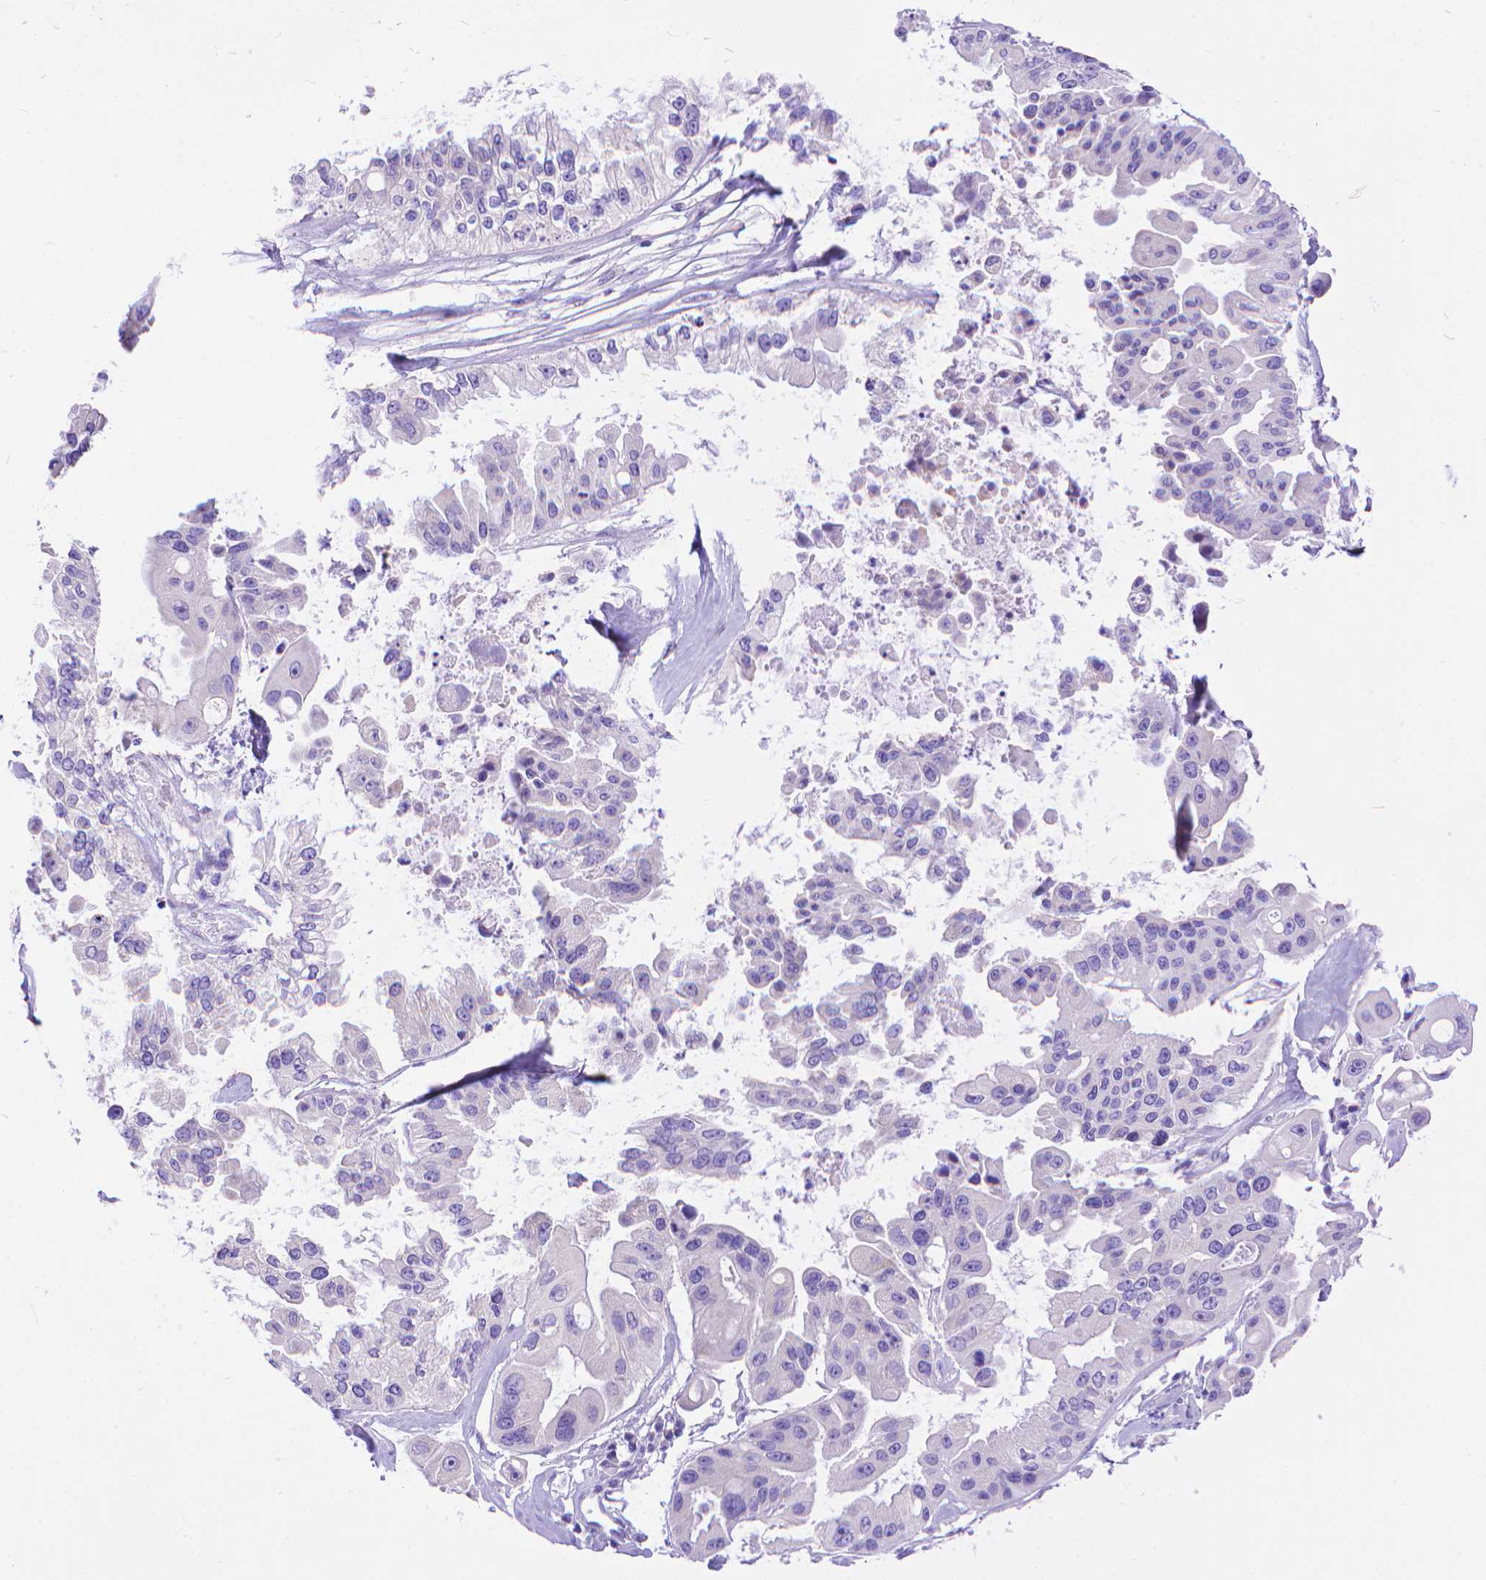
{"staining": {"intensity": "negative", "quantity": "none", "location": "none"}, "tissue": "ovarian cancer", "cell_type": "Tumor cells", "image_type": "cancer", "snomed": [{"axis": "morphology", "description": "Cystadenocarcinoma, serous, NOS"}, {"axis": "topography", "description": "Ovary"}], "caption": "Immunohistochemistry (IHC) of ovarian cancer (serous cystadenocarcinoma) demonstrates no staining in tumor cells.", "gene": "DHRS2", "patient": {"sex": "female", "age": 56}}